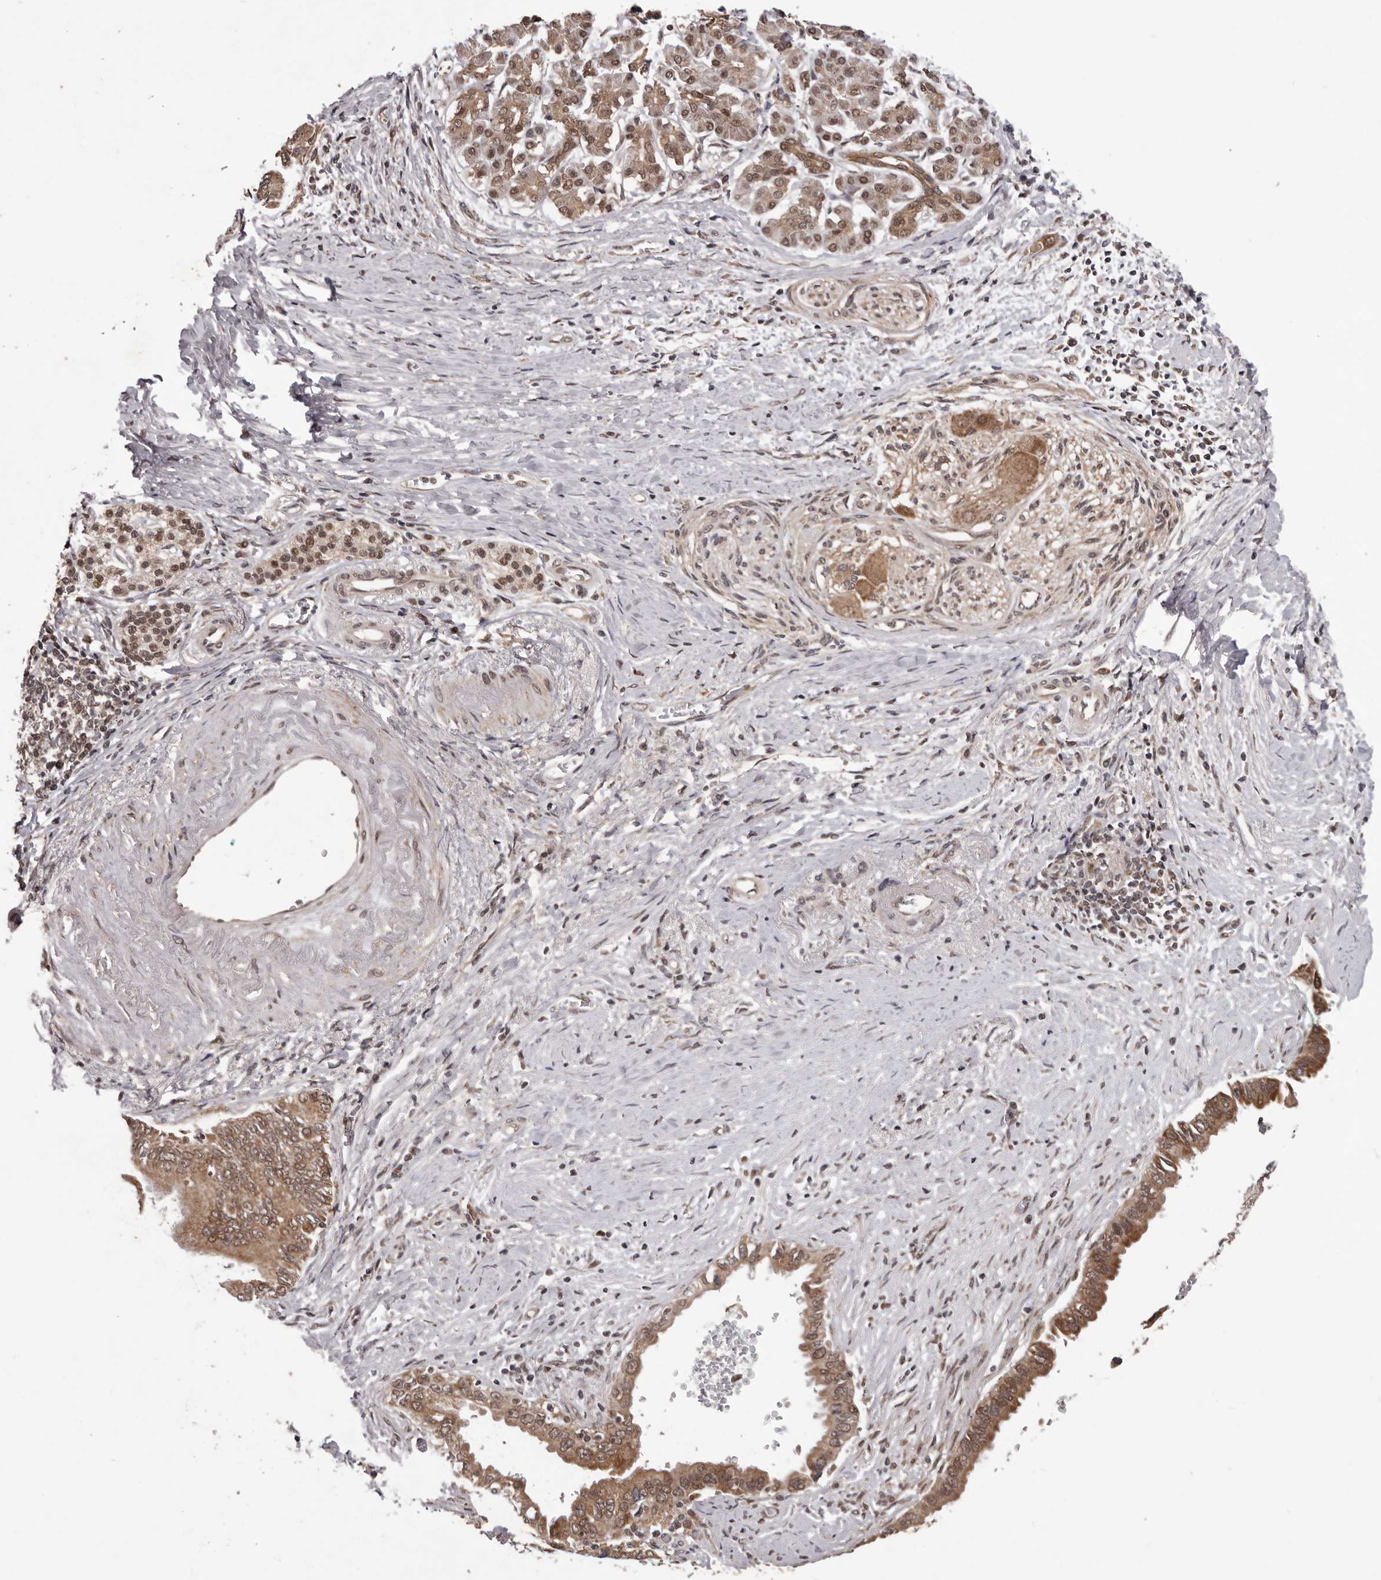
{"staining": {"intensity": "moderate", "quantity": ">75%", "location": "cytoplasmic/membranous"}, "tissue": "pancreatic cancer", "cell_type": "Tumor cells", "image_type": "cancer", "snomed": [{"axis": "morphology", "description": "Adenocarcinoma, NOS"}, {"axis": "topography", "description": "Pancreas"}], "caption": "Moderate cytoplasmic/membranous positivity is present in approximately >75% of tumor cells in pancreatic adenocarcinoma. (IHC, brightfield microscopy, high magnification).", "gene": "CELF3", "patient": {"sex": "male", "age": 78}}